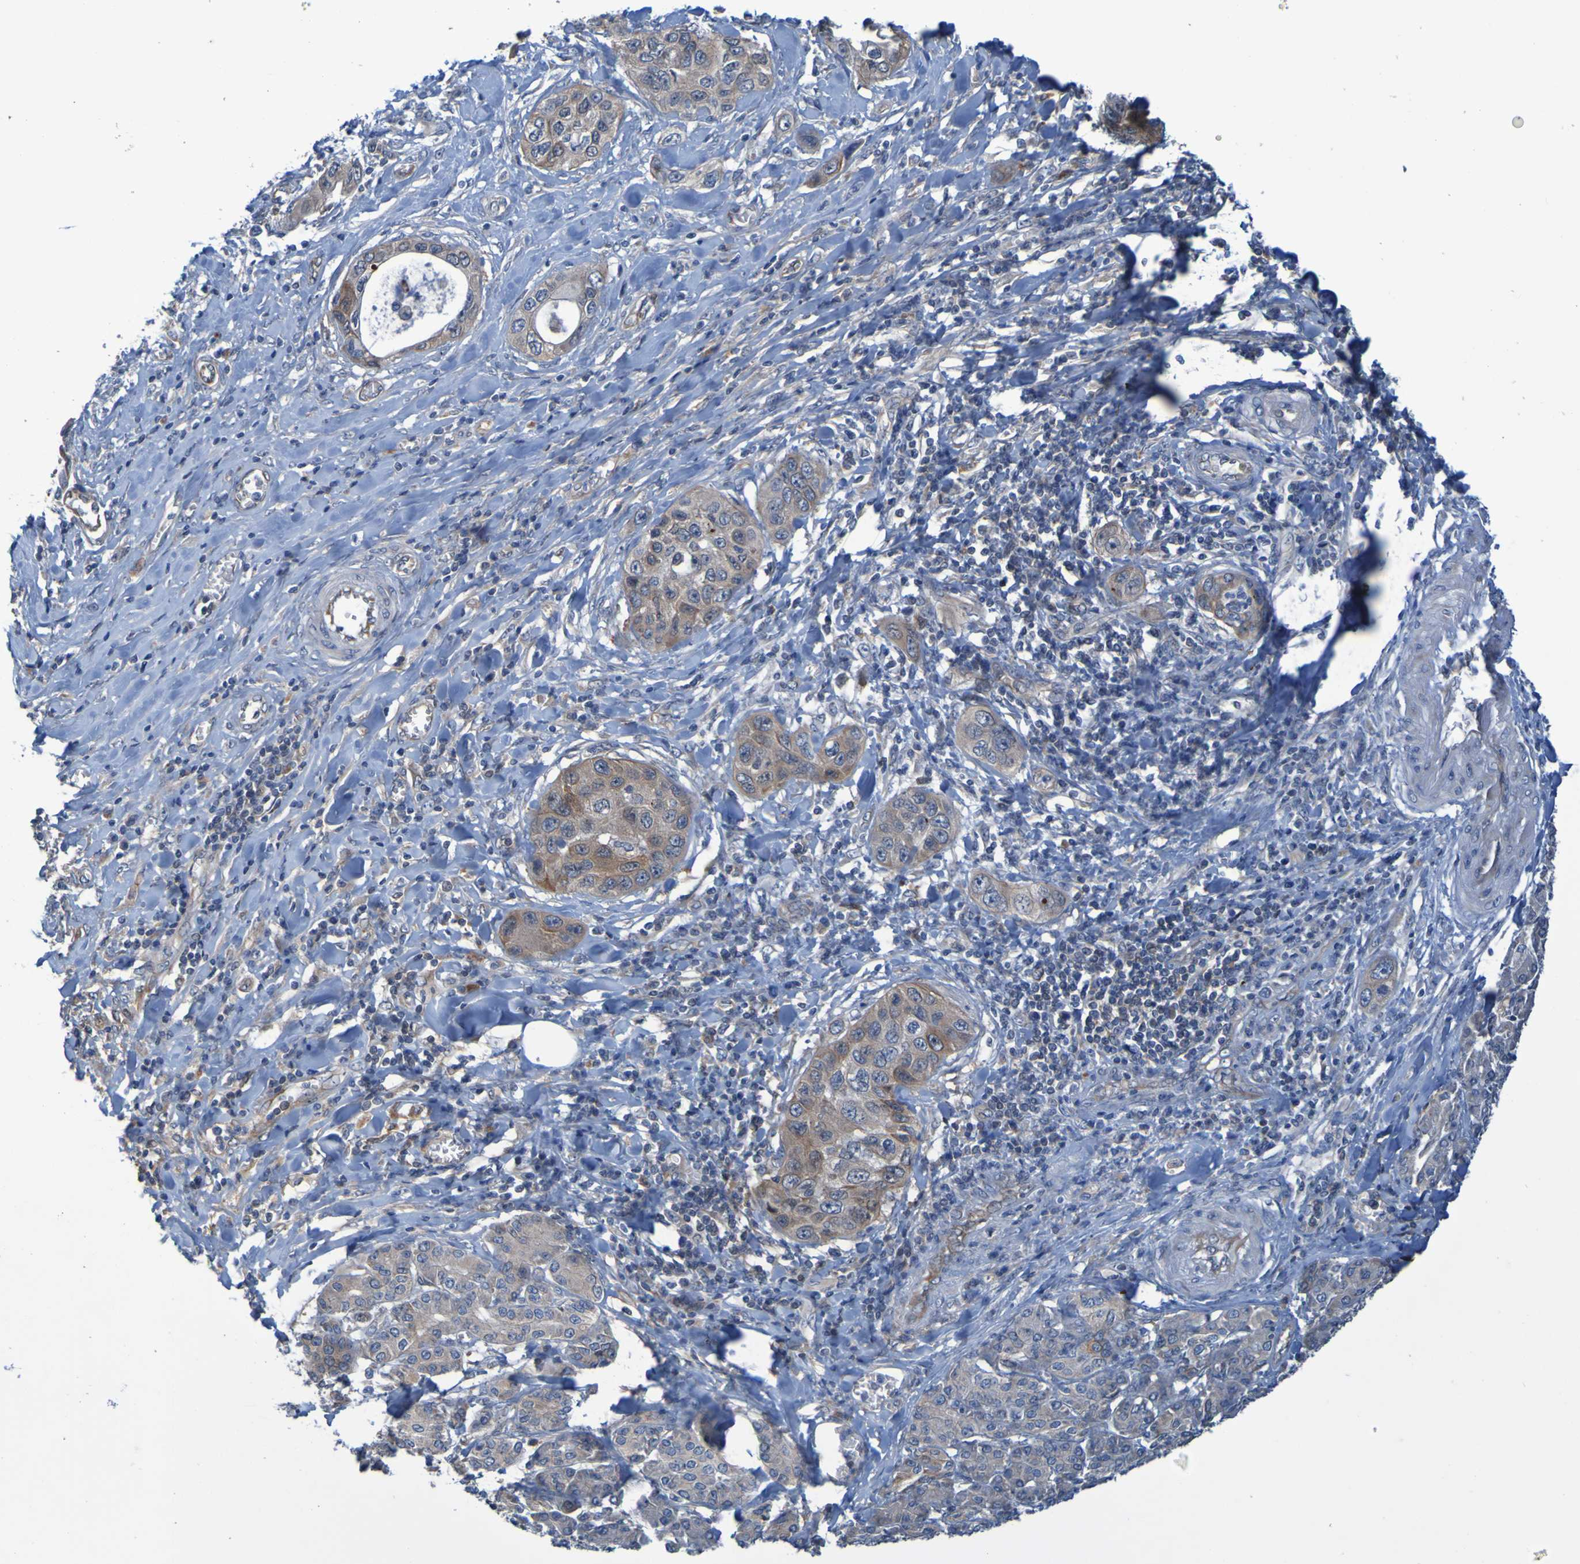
{"staining": {"intensity": "weak", "quantity": ">75%", "location": "cytoplasmic/membranous"}, "tissue": "pancreatic cancer", "cell_type": "Tumor cells", "image_type": "cancer", "snomed": [{"axis": "morphology", "description": "Adenocarcinoma, NOS"}, {"axis": "topography", "description": "Pancreas"}], "caption": "Immunohistochemical staining of pancreatic cancer (adenocarcinoma) shows low levels of weak cytoplasmic/membranous protein expression in about >75% of tumor cells.", "gene": "NPRL3", "patient": {"sex": "female", "age": 70}}